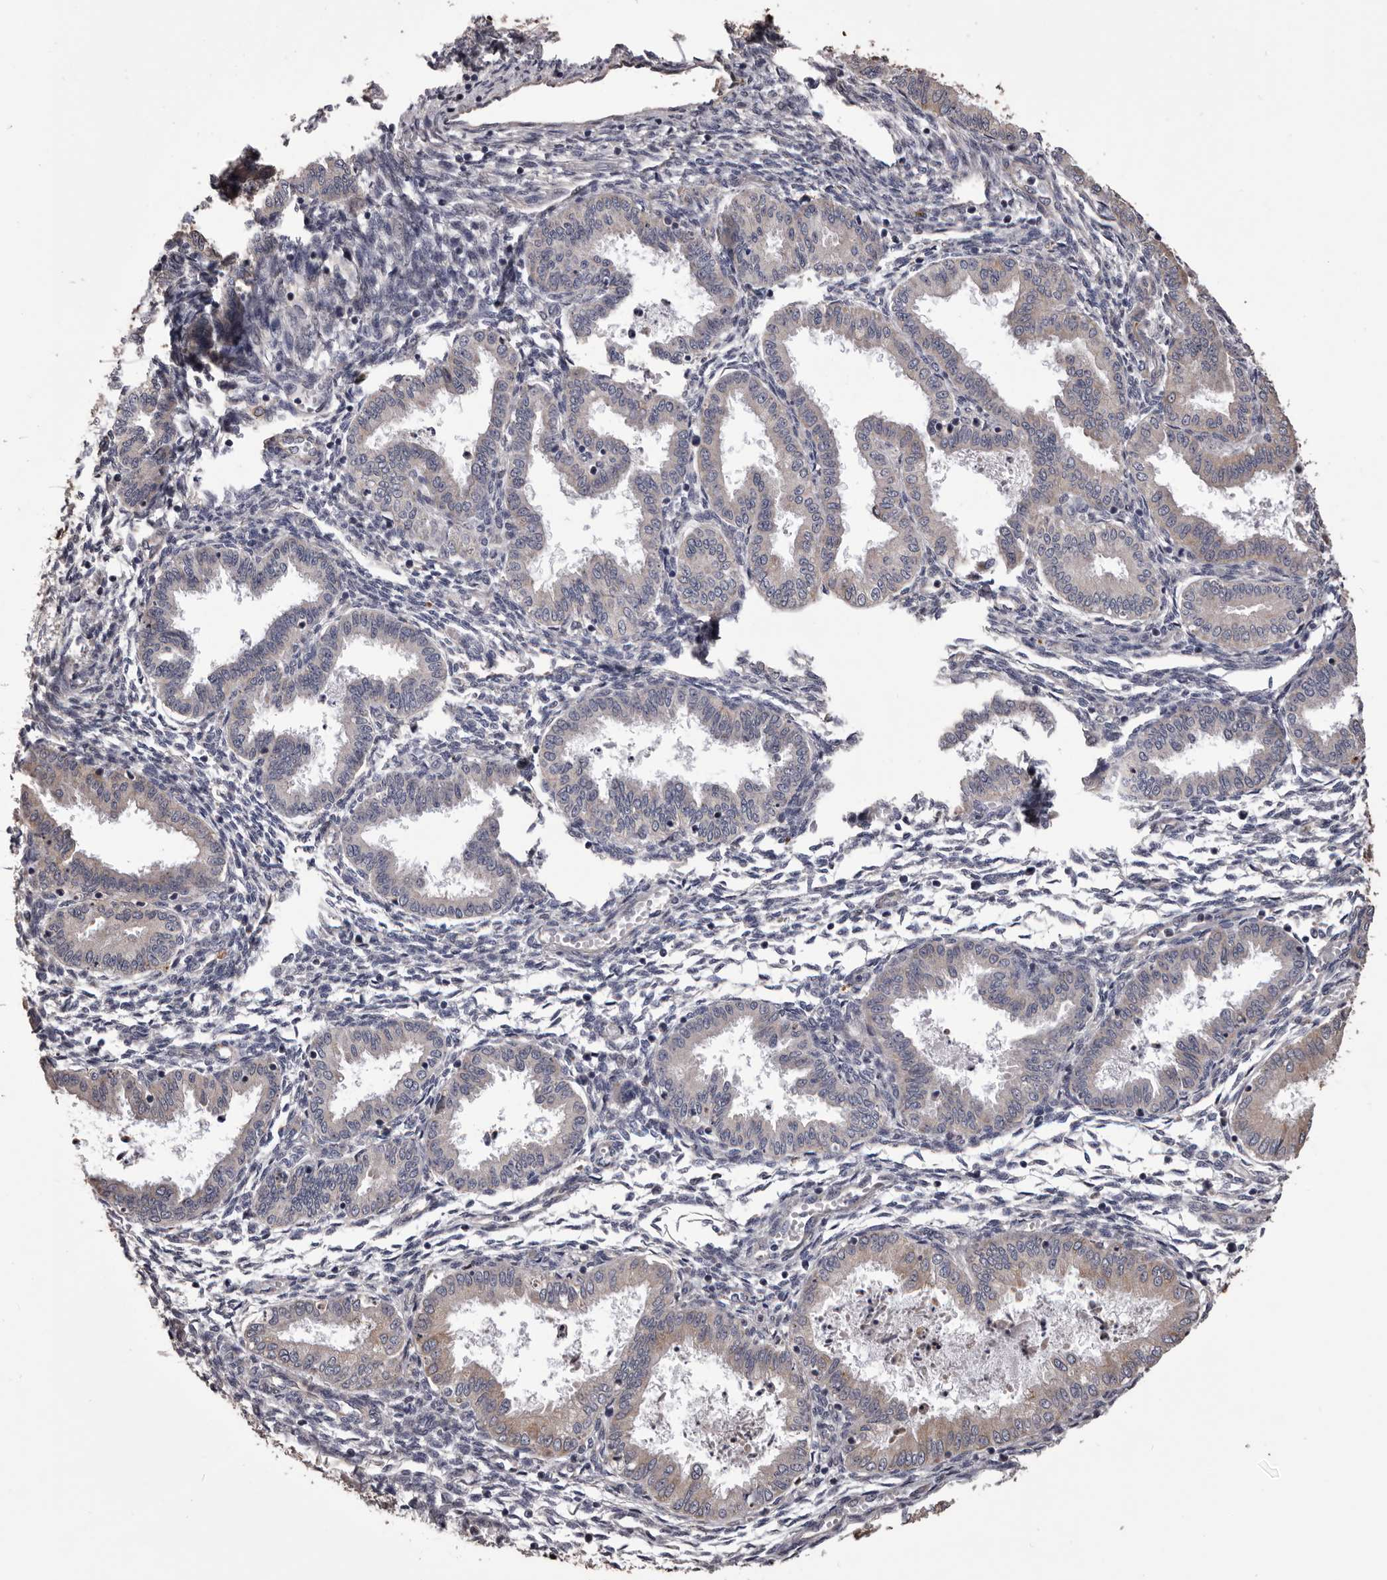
{"staining": {"intensity": "negative", "quantity": "none", "location": "none"}, "tissue": "endometrium", "cell_type": "Cells in endometrial stroma", "image_type": "normal", "snomed": [{"axis": "morphology", "description": "Normal tissue, NOS"}, {"axis": "topography", "description": "Endometrium"}], "caption": "Cells in endometrial stroma are negative for protein expression in normal human endometrium. (DAB immunohistochemistry (IHC), high magnification).", "gene": "CEP104", "patient": {"sex": "female", "age": 33}}